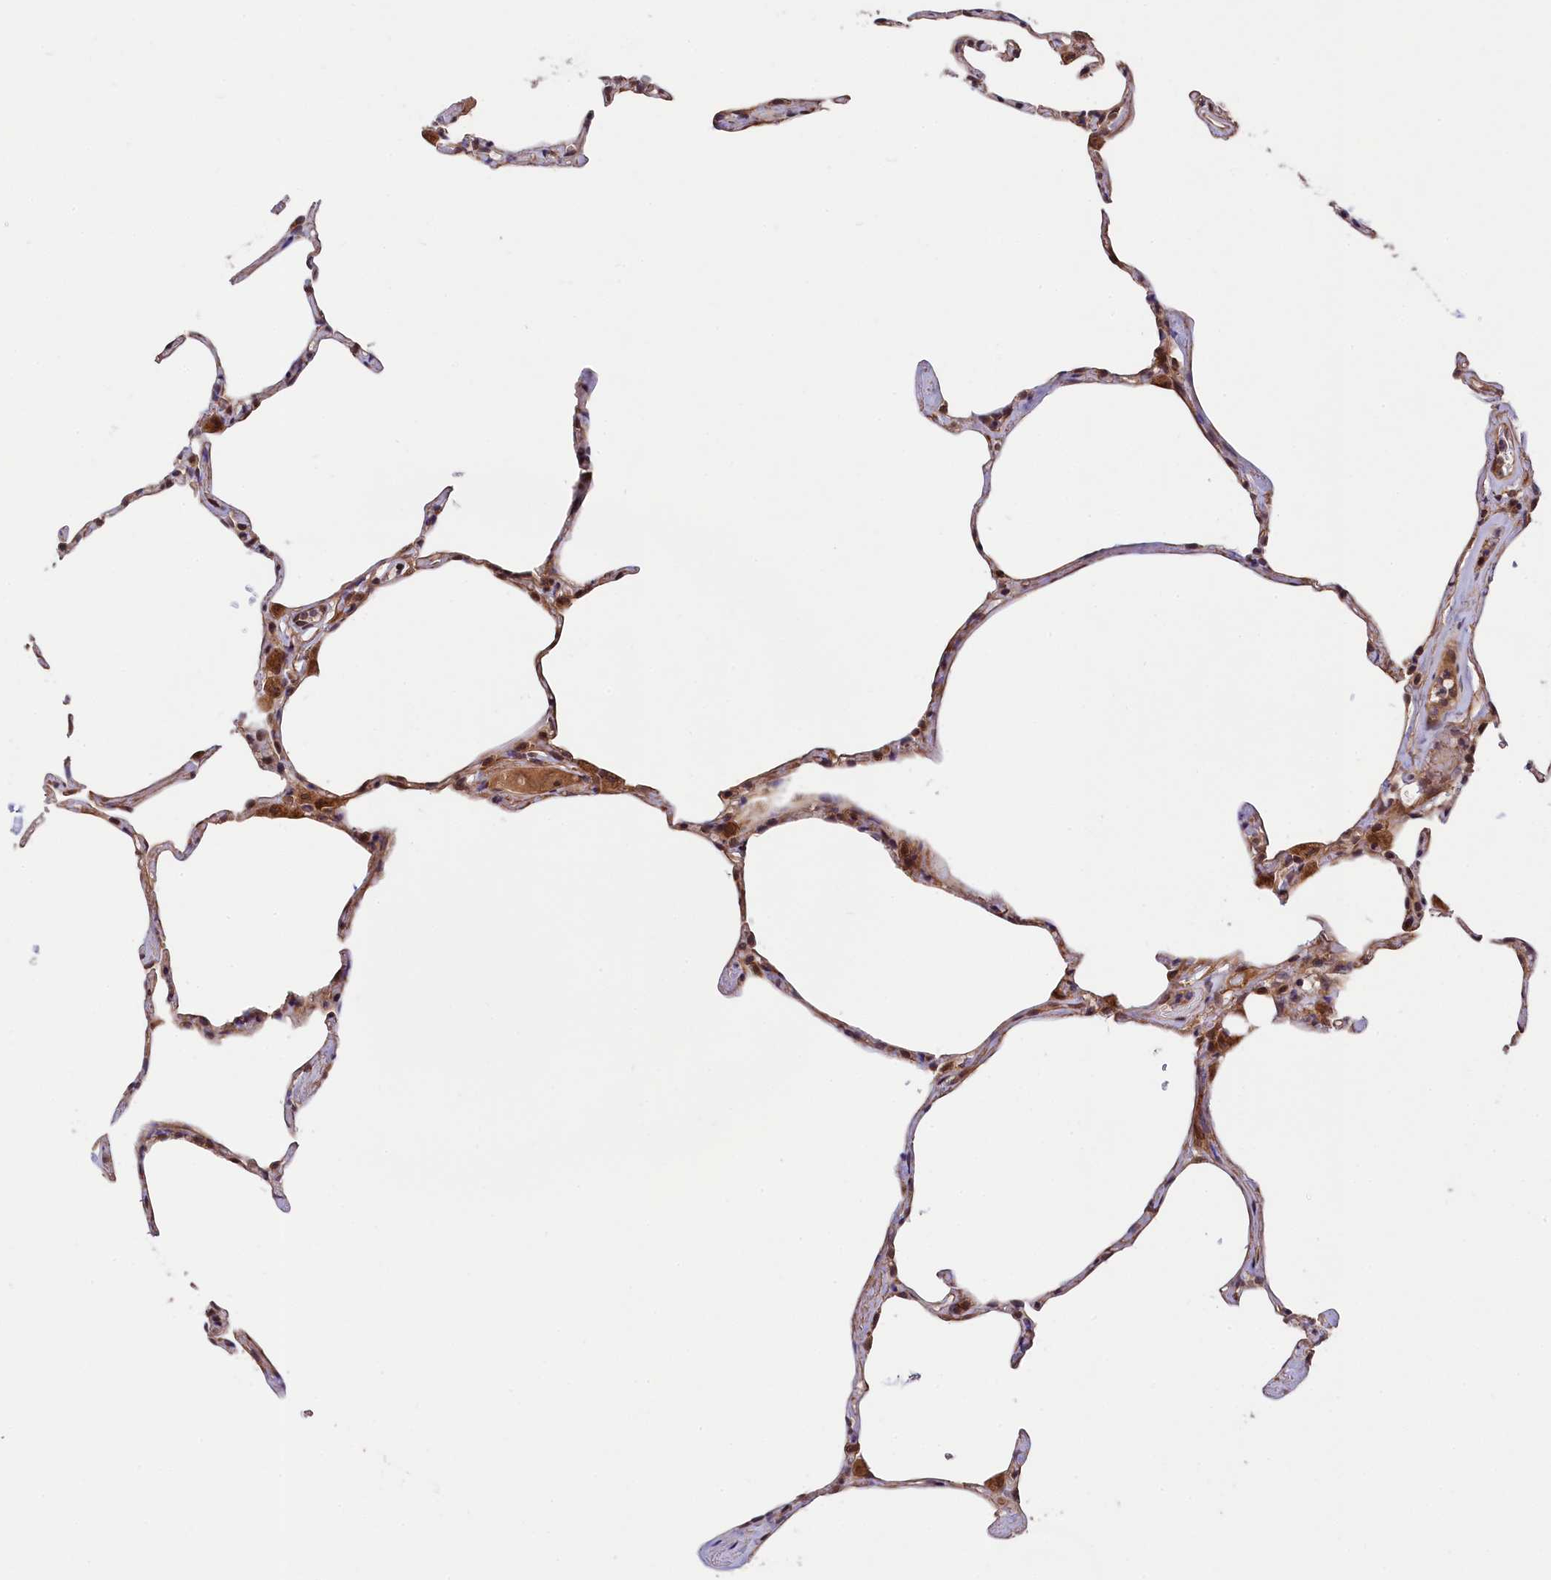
{"staining": {"intensity": "moderate", "quantity": ">75%", "location": "cytoplasmic/membranous"}, "tissue": "lung", "cell_type": "Alveolar cells", "image_type": "normal", "snomed": [{"axis": "morphology", "description": "Normal tissue, NOS"}, {"axis": "topography", "description": "Lung"}], "caption": "Protein staining reveals moderate cytoplasmic/membranous expression in about >75% of alveolar cells in unremarkable lung.", "gene": "ARL14EP", "patient": {"sex": "male", "age": 65}}